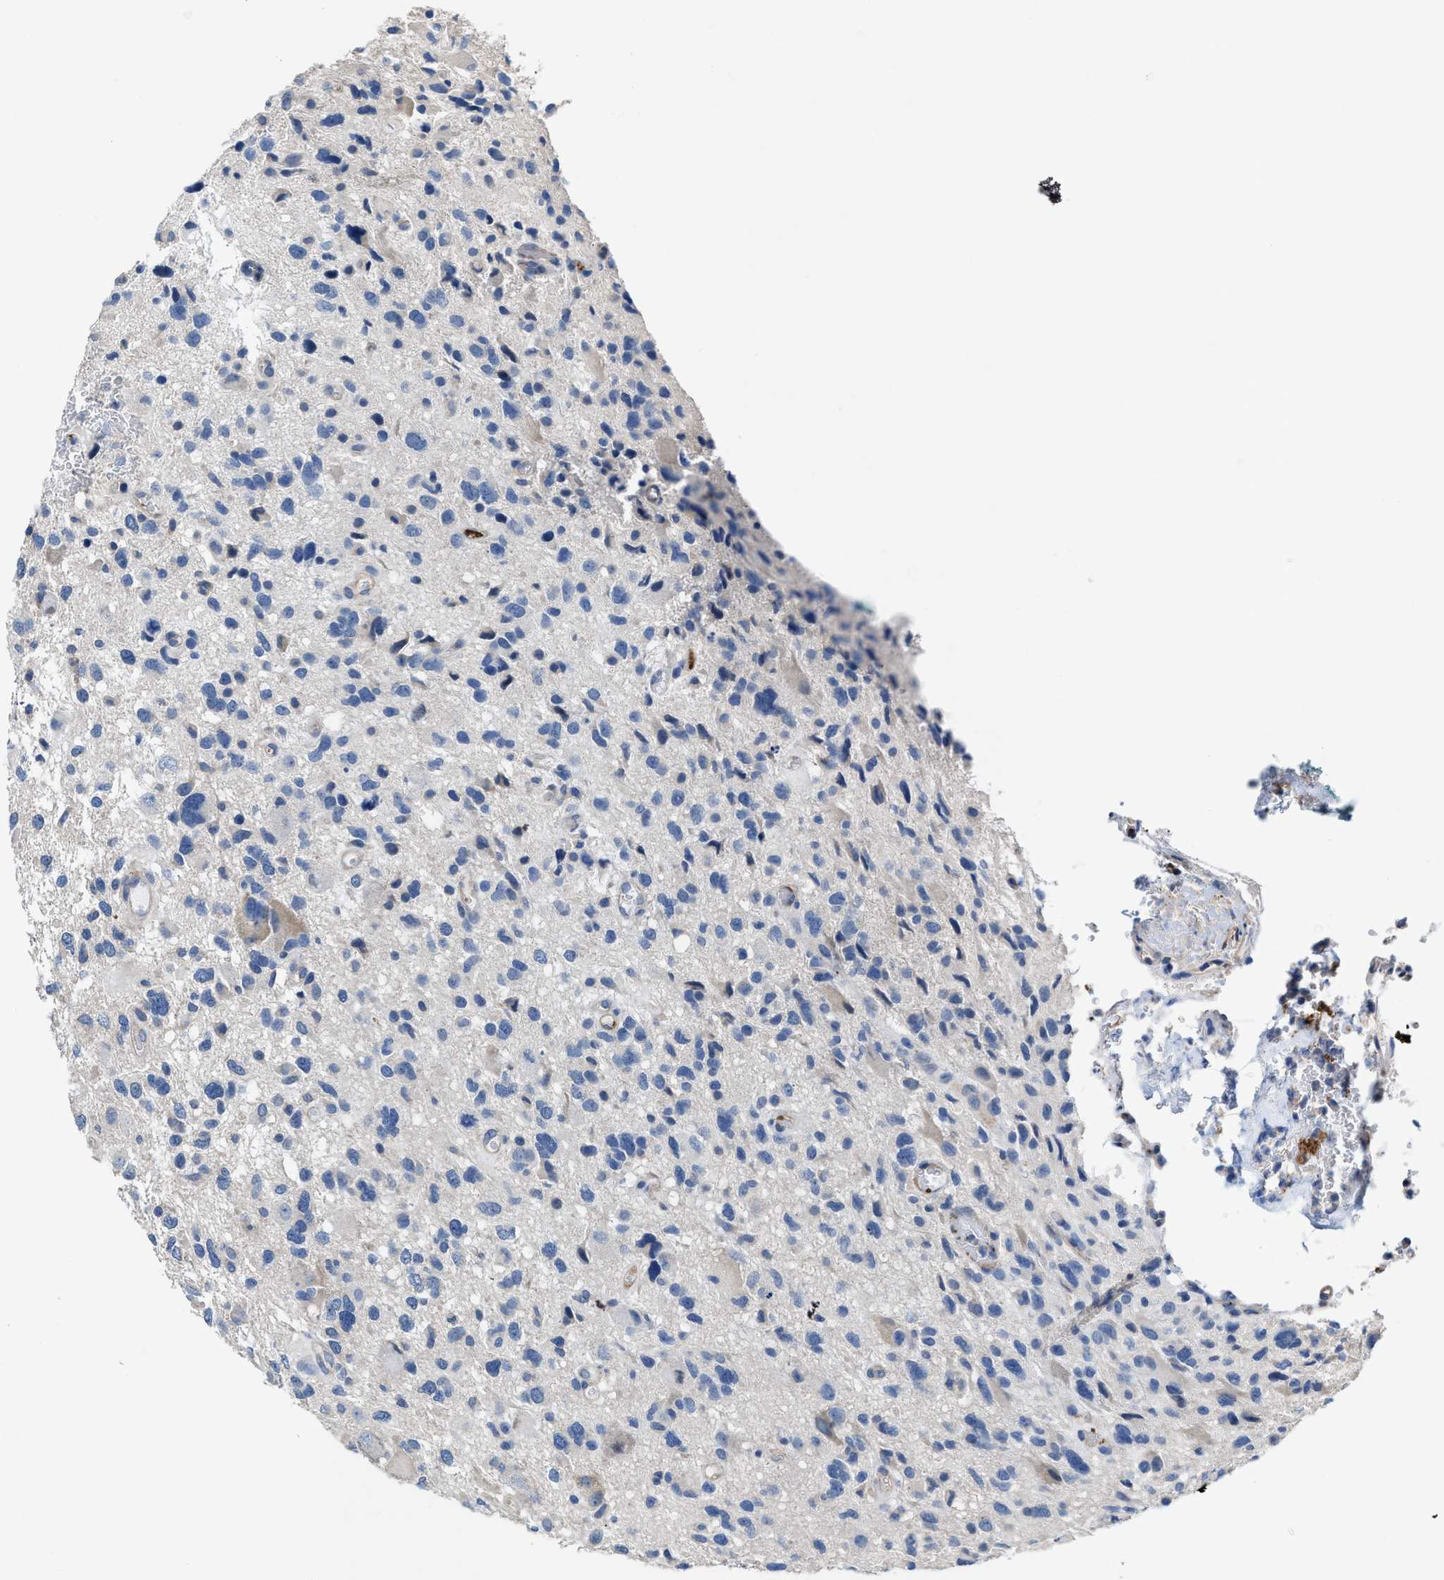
{"staining": {"intensity": "weak", "quantity": "<25%", "location": "cytoplasmic/membranous"}, "tissue": "glioma", "cell_type": "Tumor cells", "image_type": "cancer", "snomed": [{"axis": "morphology", "description": "Glioma, malignant, High grade"}, {"axis": "topography", "description": "Brain"}], "caption": "The immunohistochemistry photomicrograph has no significant expression in tumor cells of glioma tissue.", "gene": "C22orf42", "patient": {"sex": "male", "age": 33}}